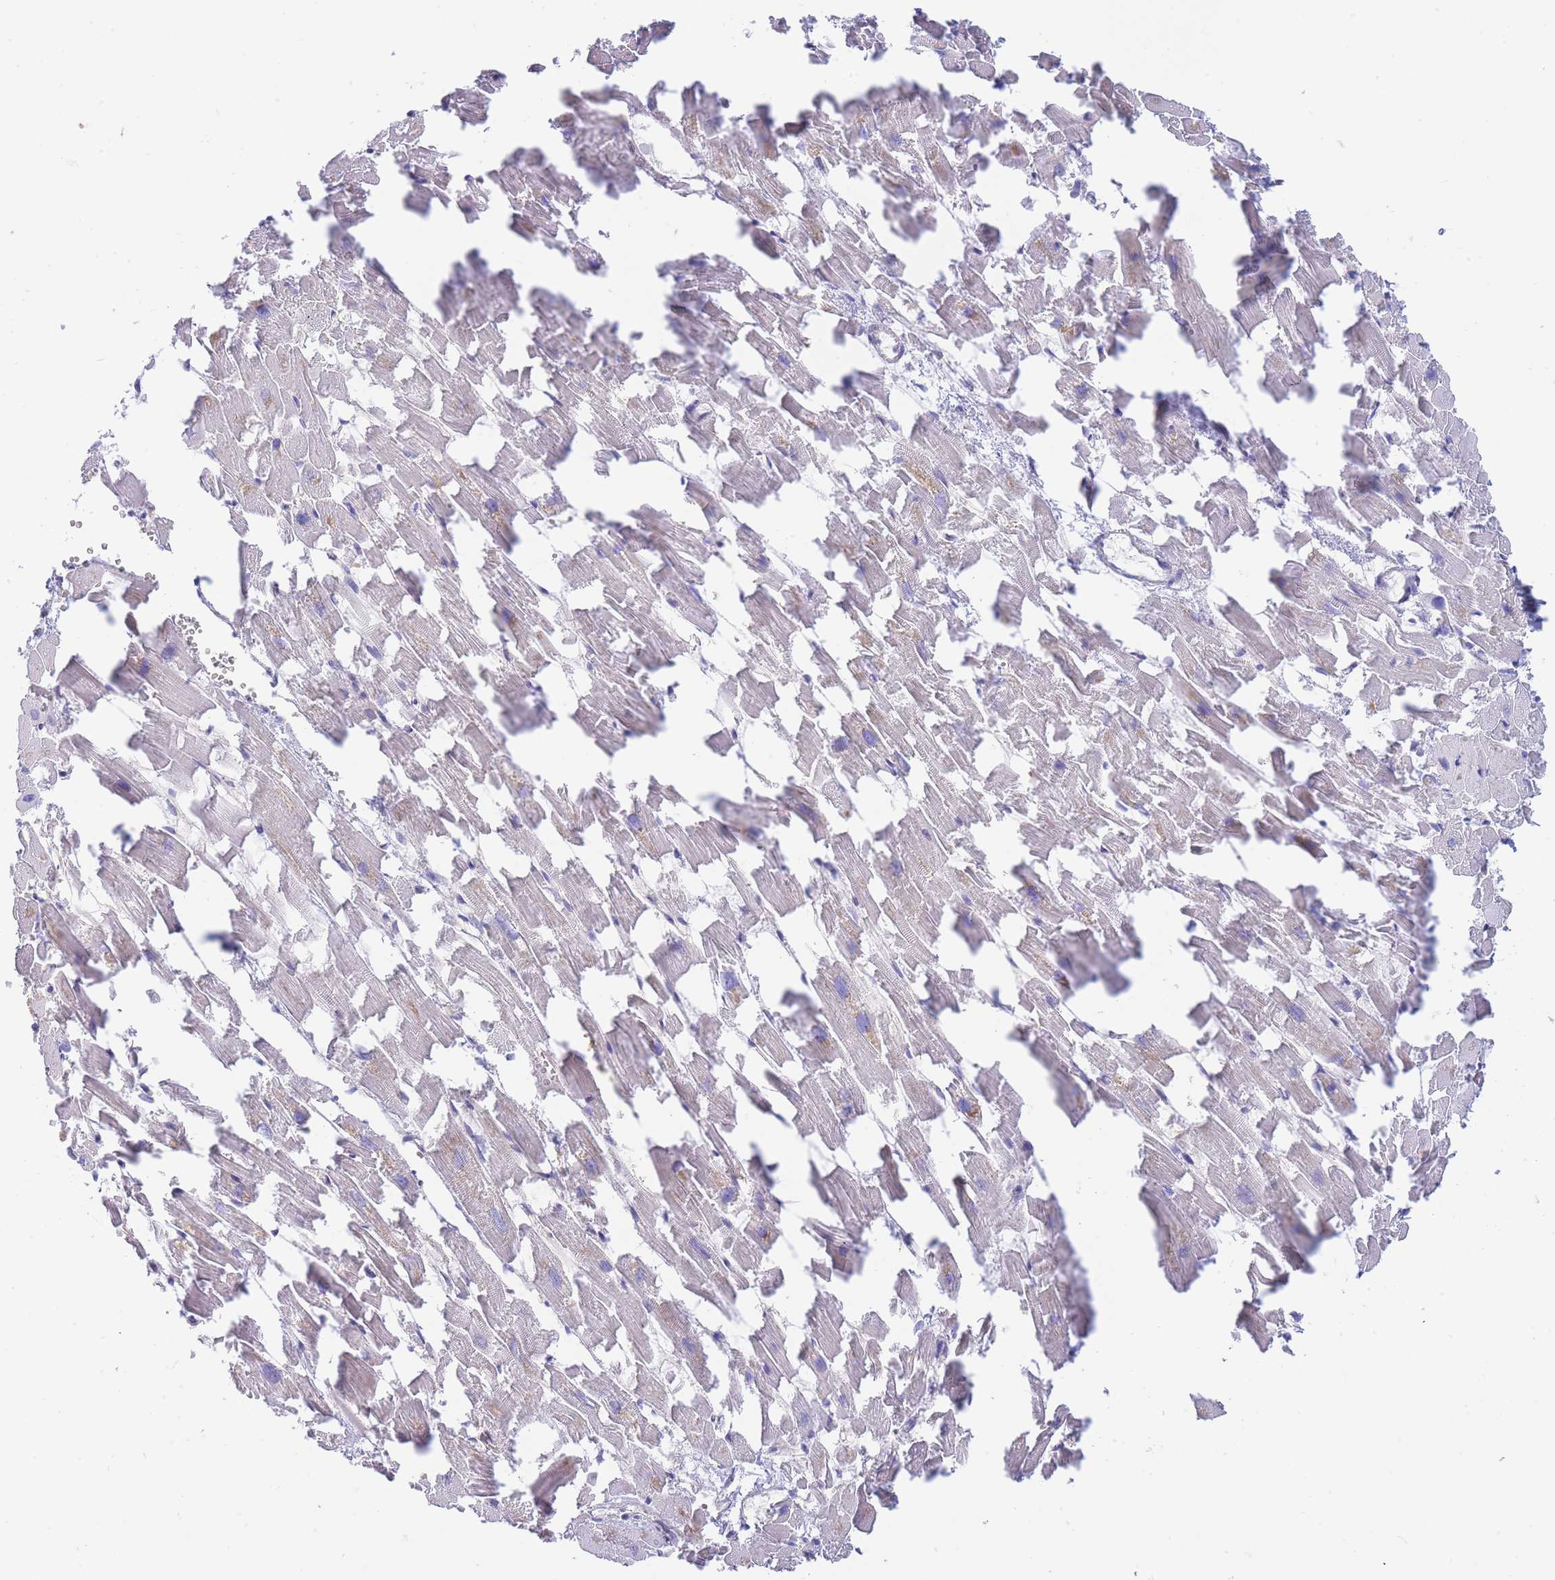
{"staining": {"intensity": "negative", "quantity": "none", "location": "none"}, "tissue": "heart muscle", "cell_type": "Cardiomyocytes", "image_type": "normal", "snomed": [{"axis": "morphology", "description": "Normal tissue, NOS"}, {"axis": "topography", "description": "Heart"}], "caption": "A high-resolution micrograph shows immunohistochemistry staining of benign heart muscle, which exhibits no significant positivity in cardiomyocytes.", "gene": "SH2B2", "patient": {"sex": "female", "age": 64}}